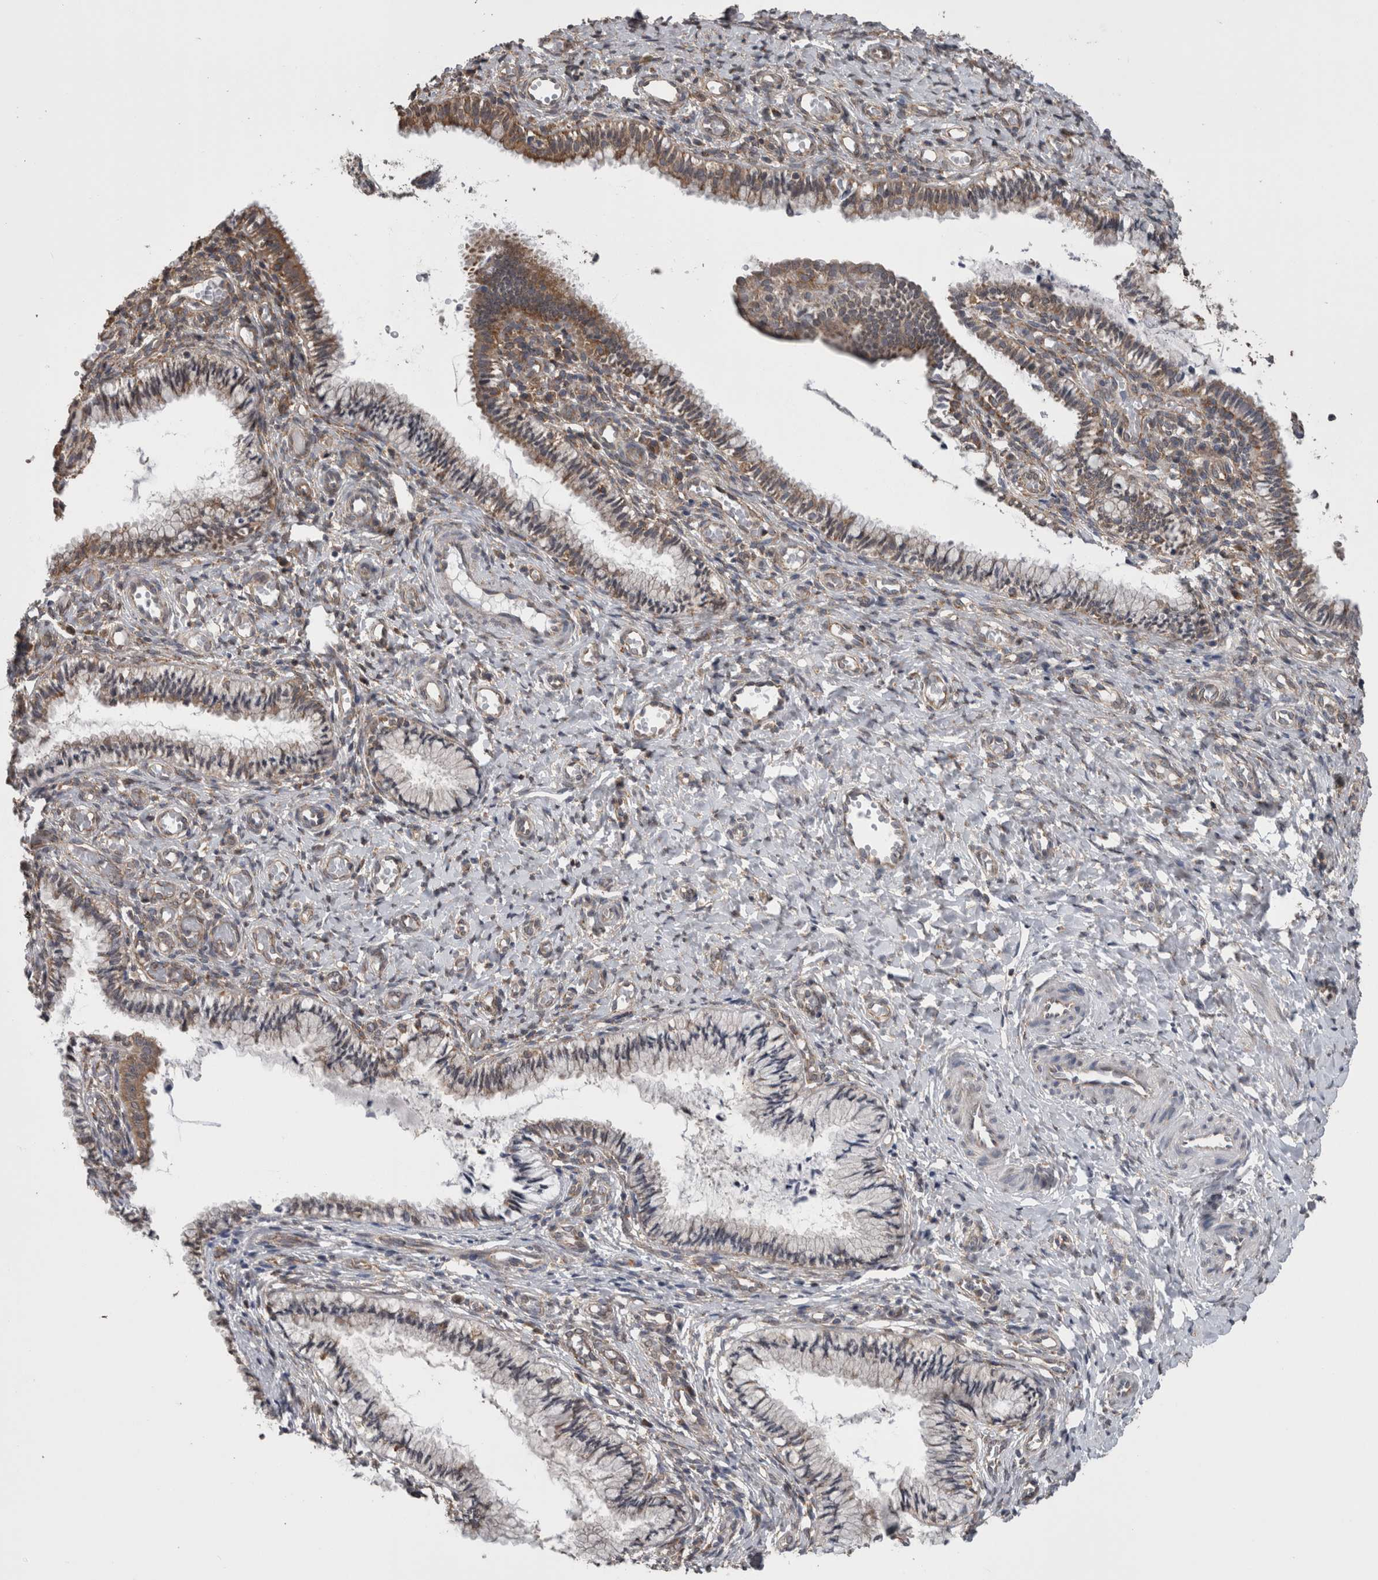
{"staining": {"intensity": "moderate", "quantity": "<25%", "location": "cytoplasmic/membranous"}, "tissue": "cervix", "cell_type": "Glandular cells", "image_type": "normal", "snomed": [{"axis": "morphology", "description": "Normal tissue, NOS"}, {"axis": "topography", "description": "Cervix"}], "caption": "IHC staining of normal cervix, which displays low levels of moderate cytoplasmic/membranous staining in approximately <25% of glandular cells indicating moderate cytoplasmic/membranous protein expression. The staining was performed using DAB (brown) for protein detection and nuclei were counterstained in hematoxylin (blue).", "gene": "DDX6", "patient": {"sex": "female", "age": 27}}